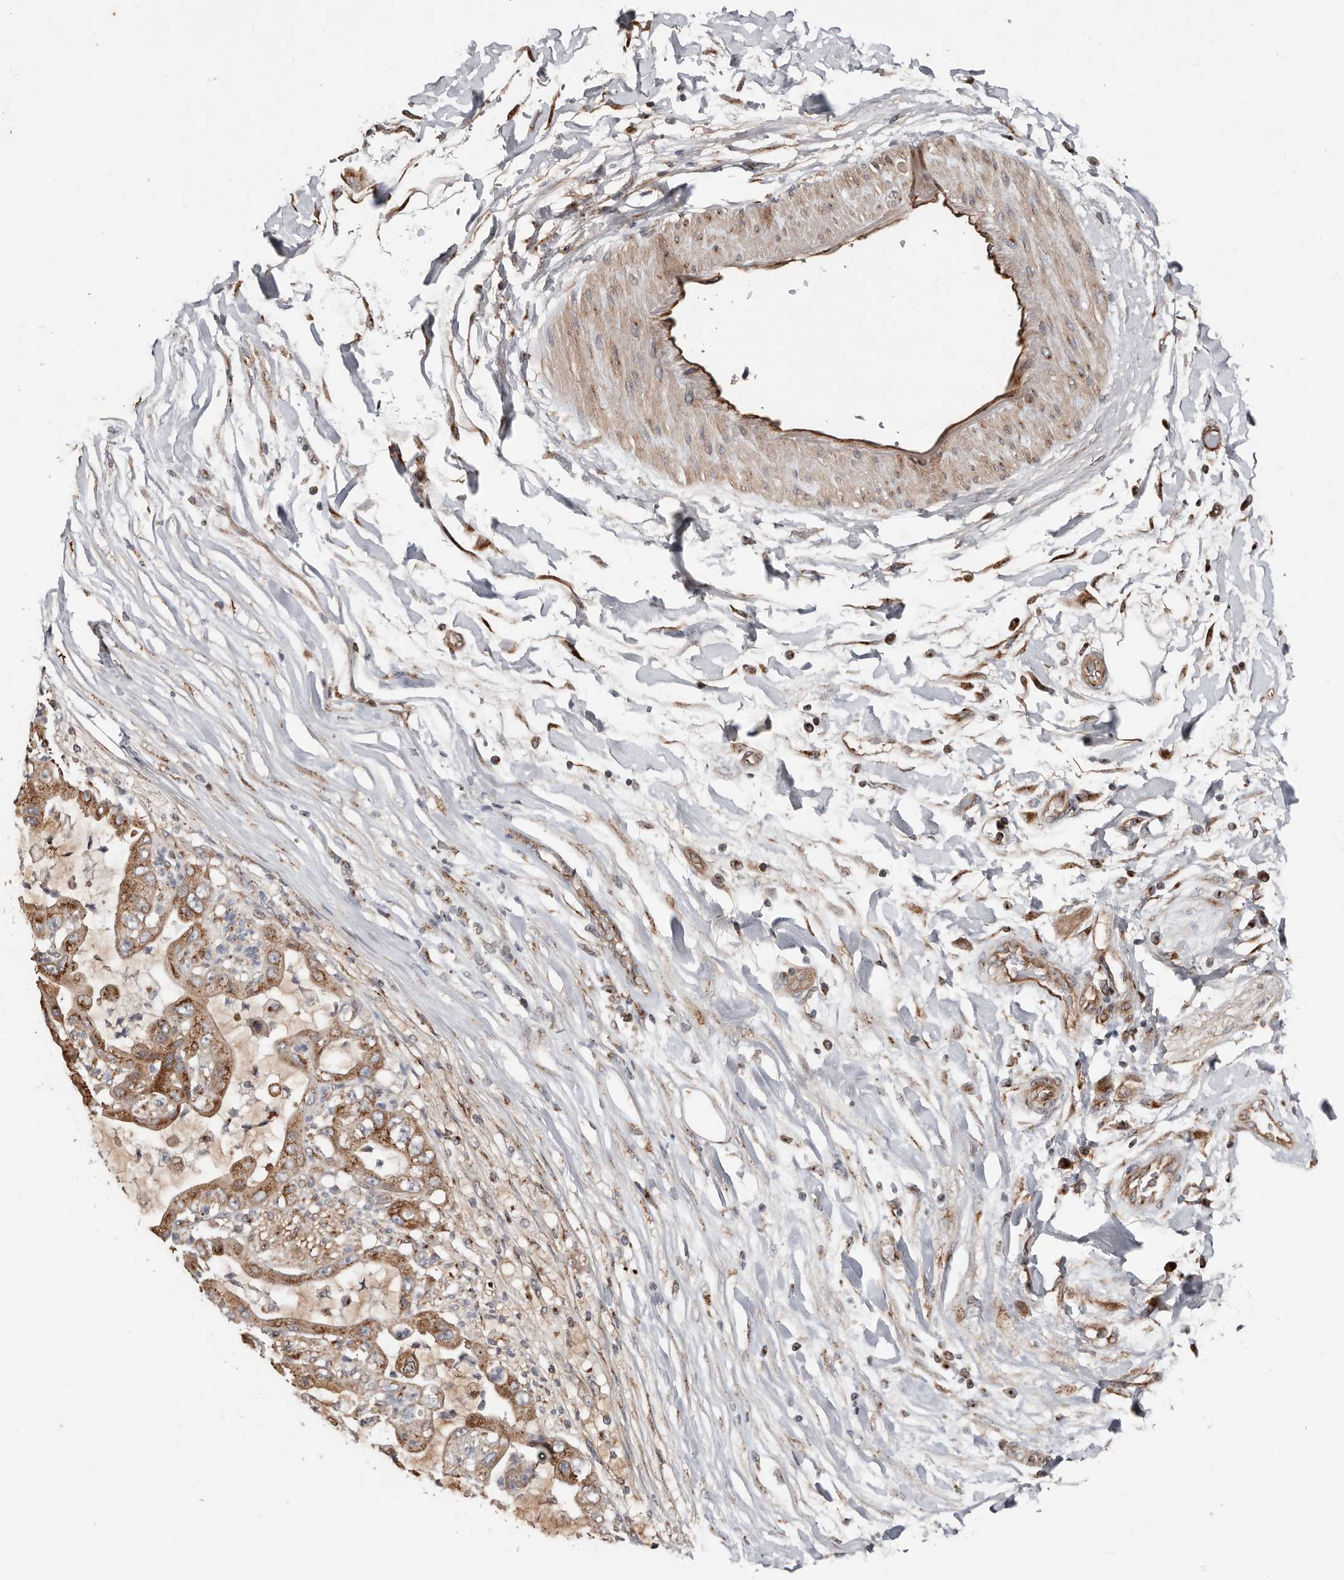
{"staining": {"intensity": "moderate", "quantity": ">75%", "location": "cytoplasmic/membranous"}, "tissue": "liver cancer", "cell_type": "Tumor cells", "image_type": "cancer", "snomed": [{"axis": "morphology", "description": "Cholangiocarcinoma"}, {"axis": "topography", "description": "Liver"}], "caption": "This image reveals liver cholangiocarcinoma stained with immunohistochemistry (IHC) to label a protein in brown. The cytoplasmic/membranous of tumor cells show moderate positivity for the protein. Nuclei are counter-stained blue.", "gene": "COG1", "patient": {"sex": "female", "age": 54}}